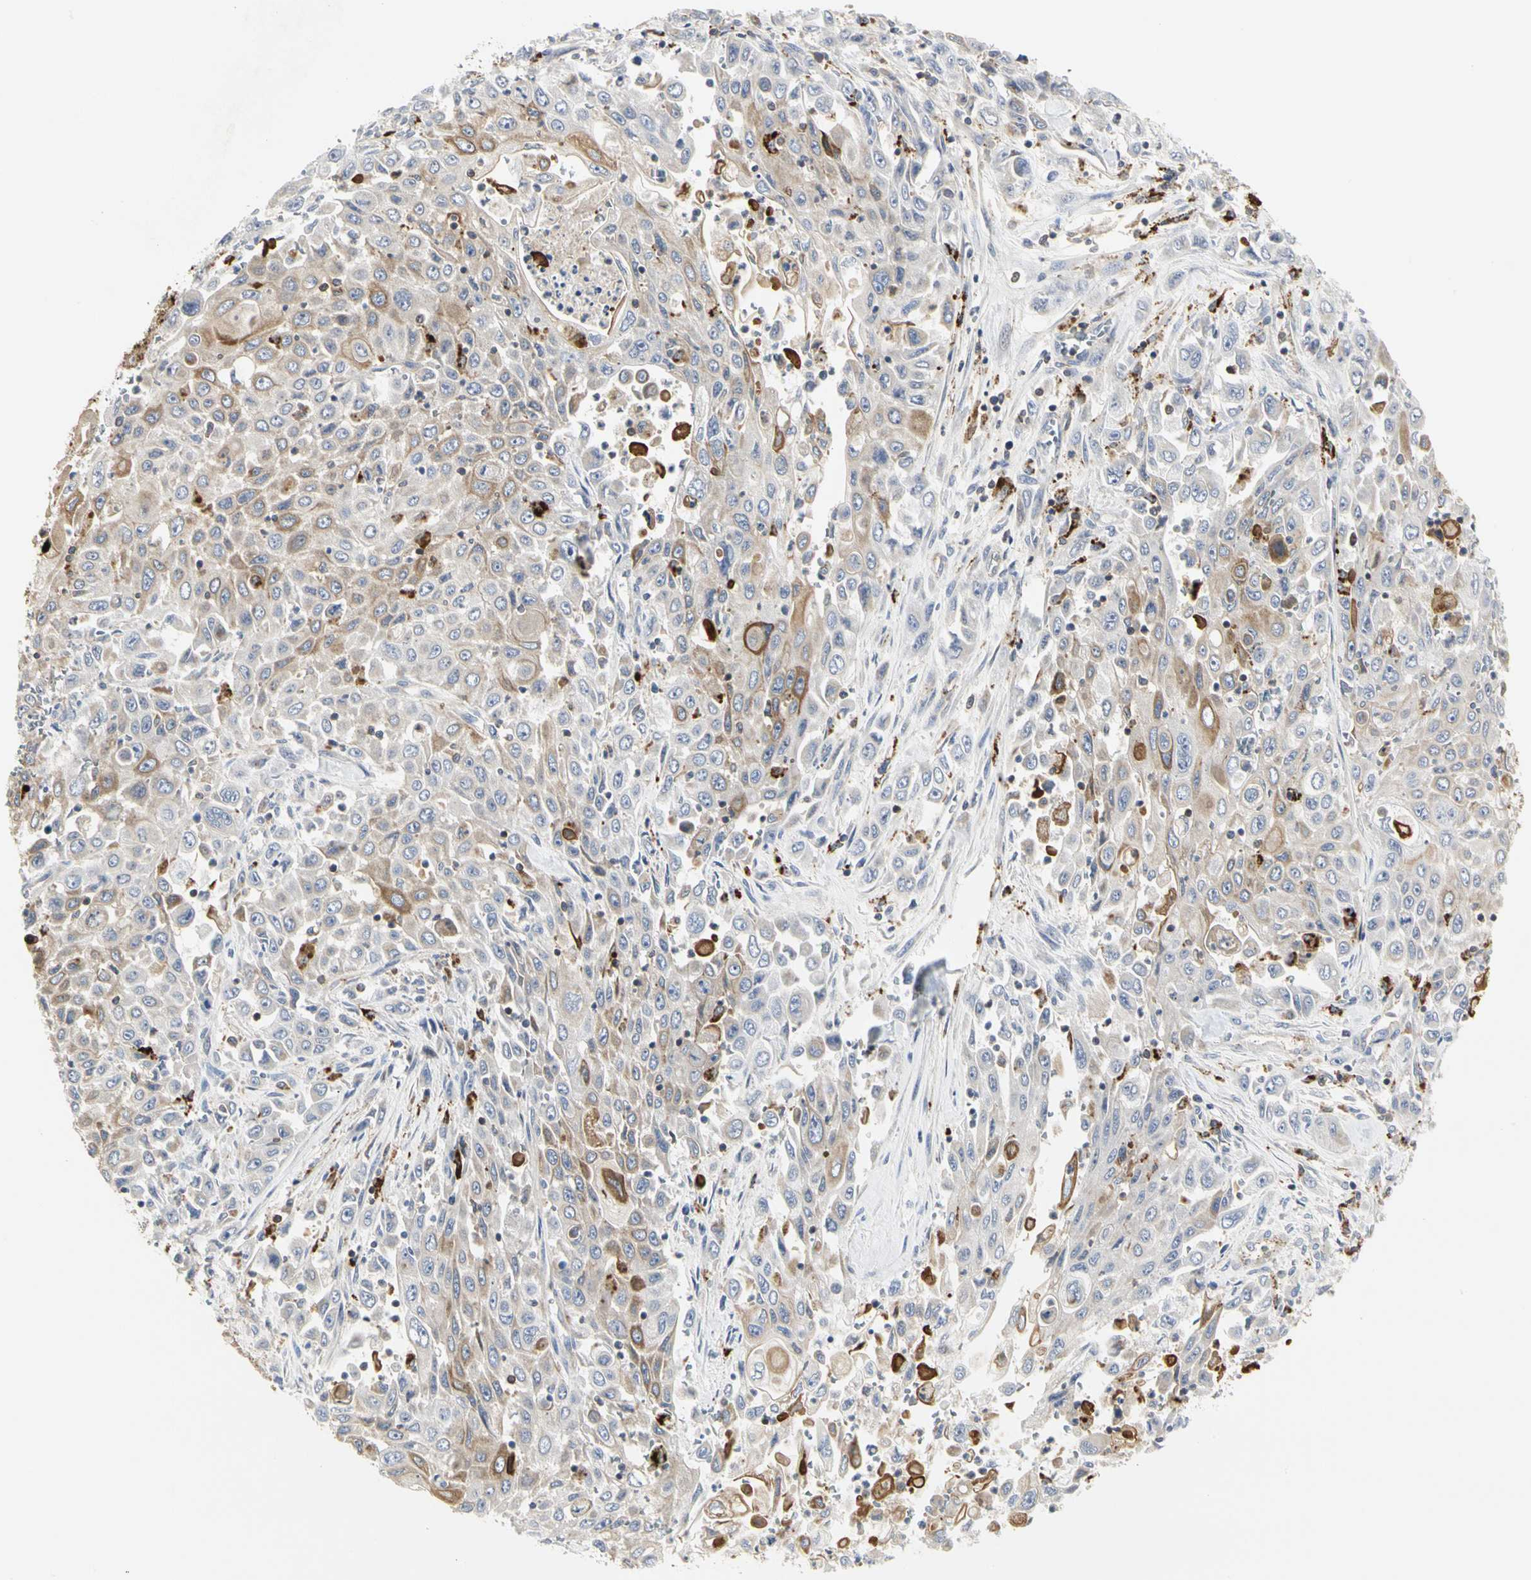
{"staining": {"intensity": "moderate", "quantity": "<25%", "location": "cytoplasmic/membranous"}, "tissue": "pancreatic cancer", "cell_type": "Tumor cells", "image_type": "cancer", "snomed": [{"axis": "morphology", "description": "Adenocarcinoma, NOS"}, {"axis": "topography", "description": "Pancreas"}], "caption": "Protein staining reveals moderate cytoplasmic/membranous expression in approximately <25% of tumor cells in pancreatic cancer.", "gene": "NAPG", "patient": {"sex": "male", "age": 70}}